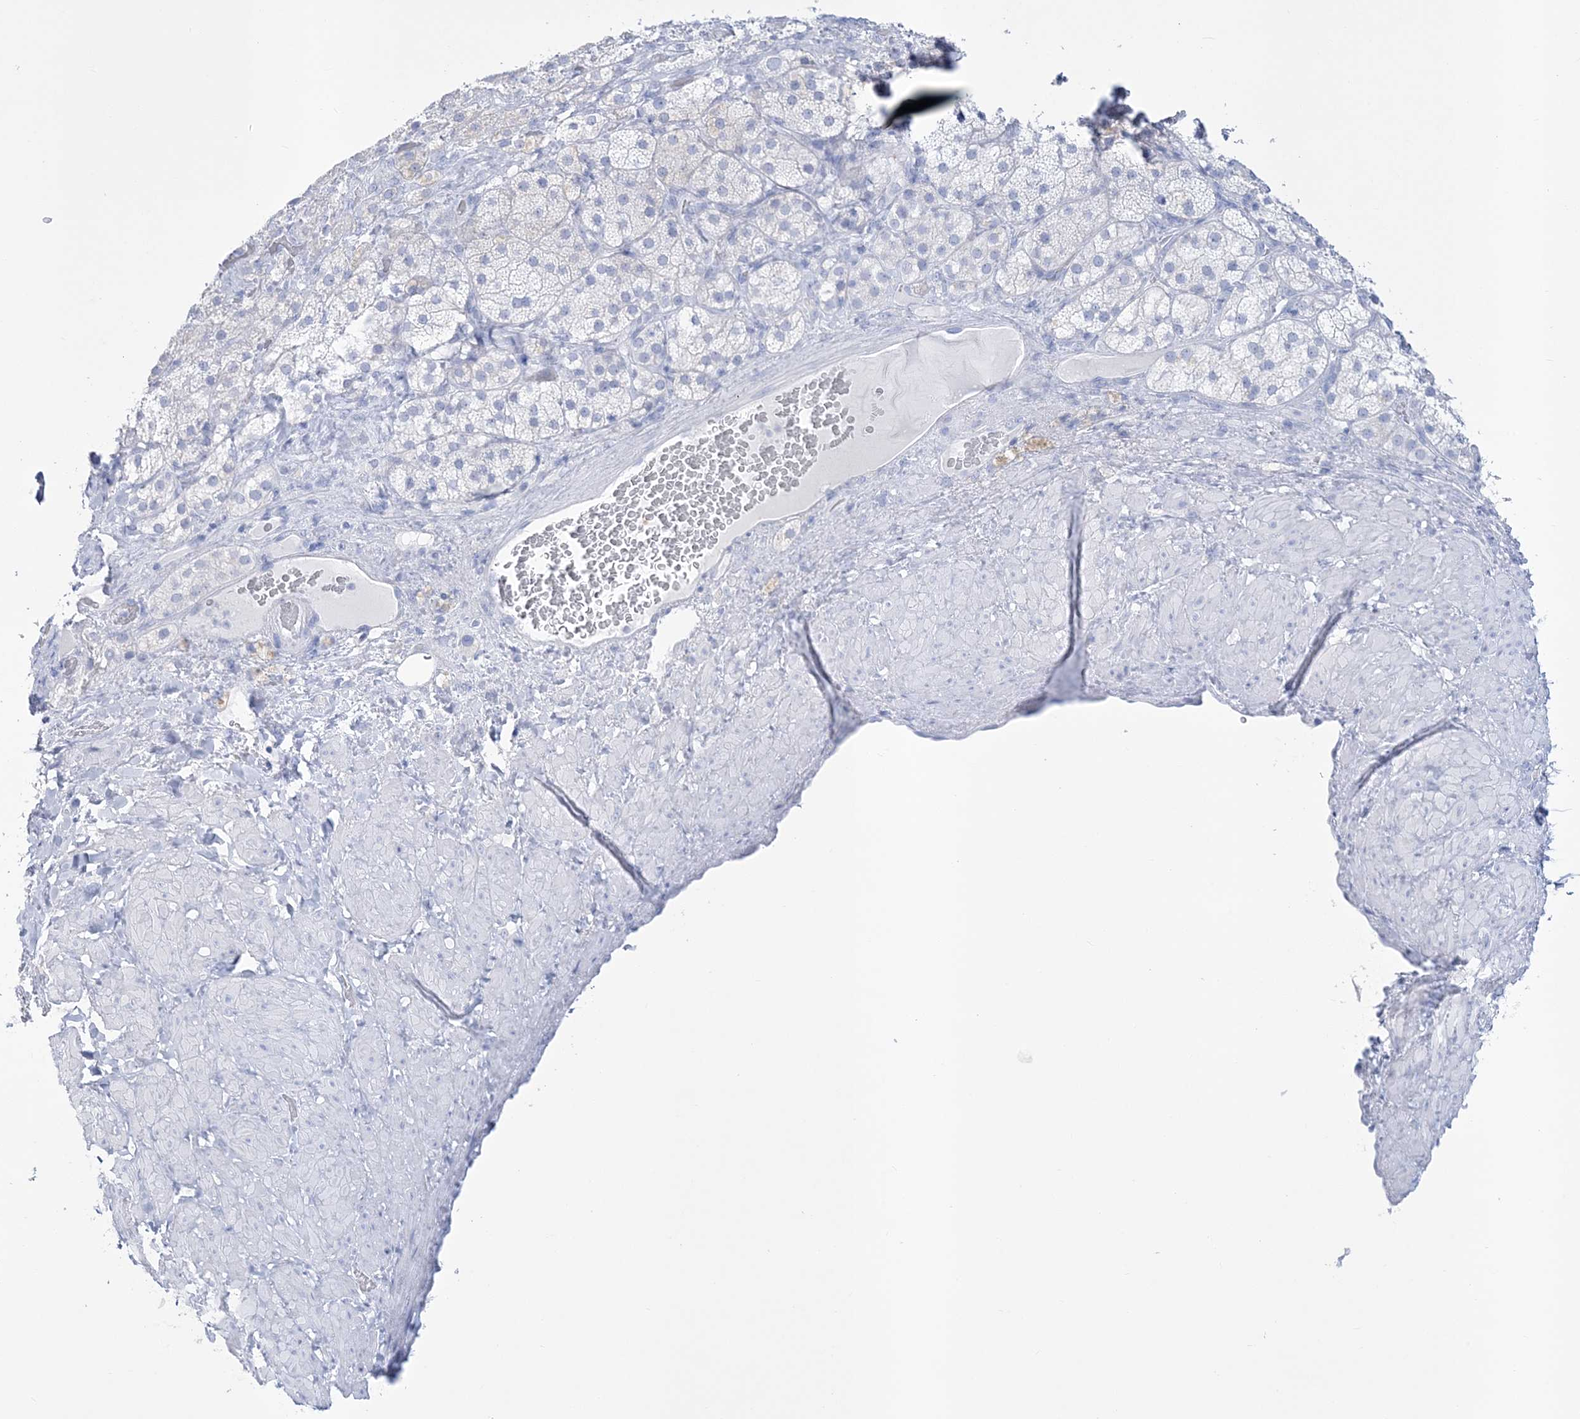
{"staining": {"intensity": "negative", "quantity": "none", "location": "none"}, "tissue": "adrenal gland", "cell_type": "Glandular cells", "image_type": "normal", "snomed": [{"axis": "morphology", "description": "Normal tissue, NOS"}, {"axis": "topography", "description": "Adrenal gland"}], "caption": "Immunohistochemistry (IHC) image of unremarkable human adrenal gland stained for a protein (brown), which reveals no expression in glandular cells. (DAB (3,3'-diaminobenzidine) immunohistochemistry, high magnification).", "gene": "RBP2", "patient": {"sex": "male", "age": 57}}